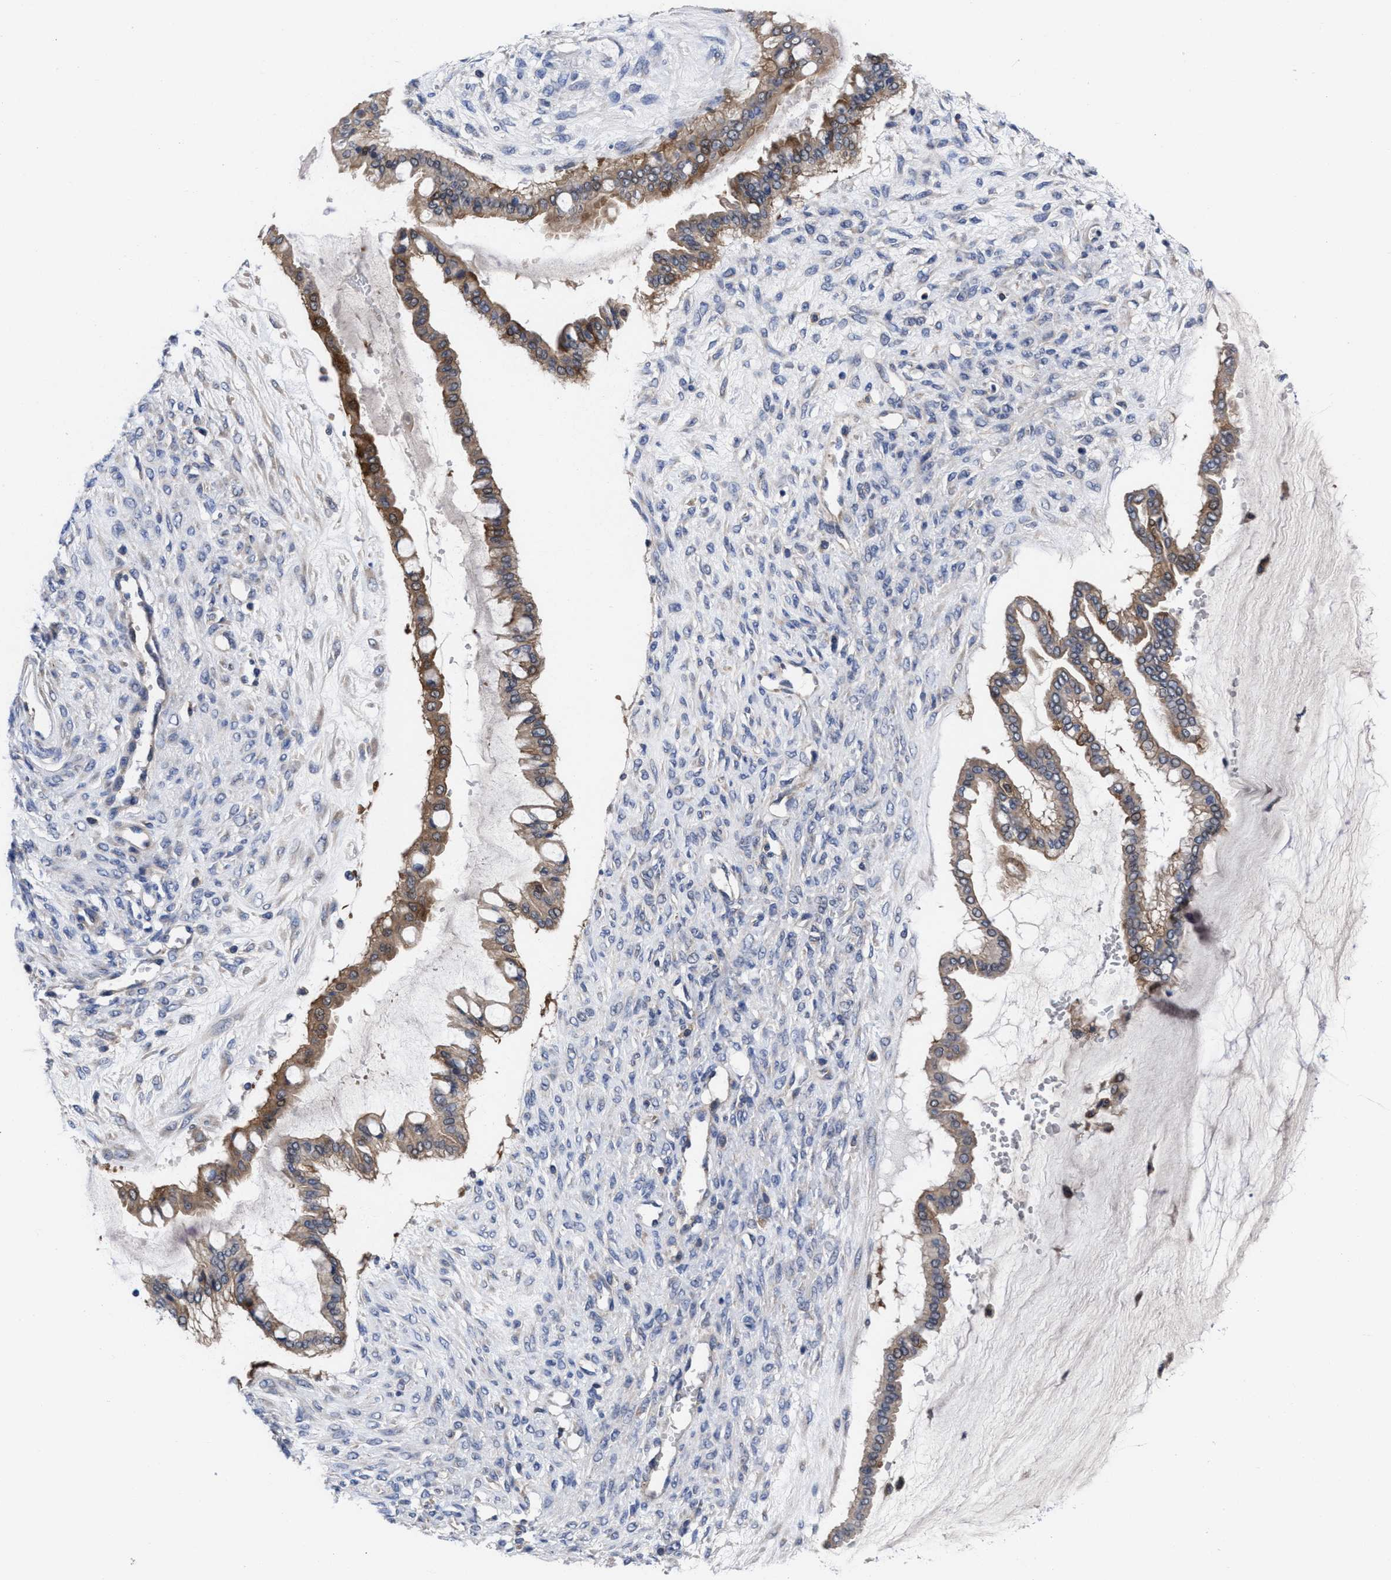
{"staining": {"intensity": "moderate", "quantity": "25%-75%", "location": "cytoplasmic/membranous"}, "tissue": "ovarian cancer", "cell_type": "Tumor cells", "image_type": "cancer", "snomed": [{"axis": "morphology", "description": "Cystadenocarcinoma, mucinous, NOS"}, {"axis": "topography", "description": "Ovary"}], "caption": "The photomicrograph exhibits staining of ovarian cancer, revealing moderate cytoplasmic/membranous protein positivity (brown color) within tumor cells.", "gene": "TXNDC17", "patient": {"sex": "female", "age": 73}}